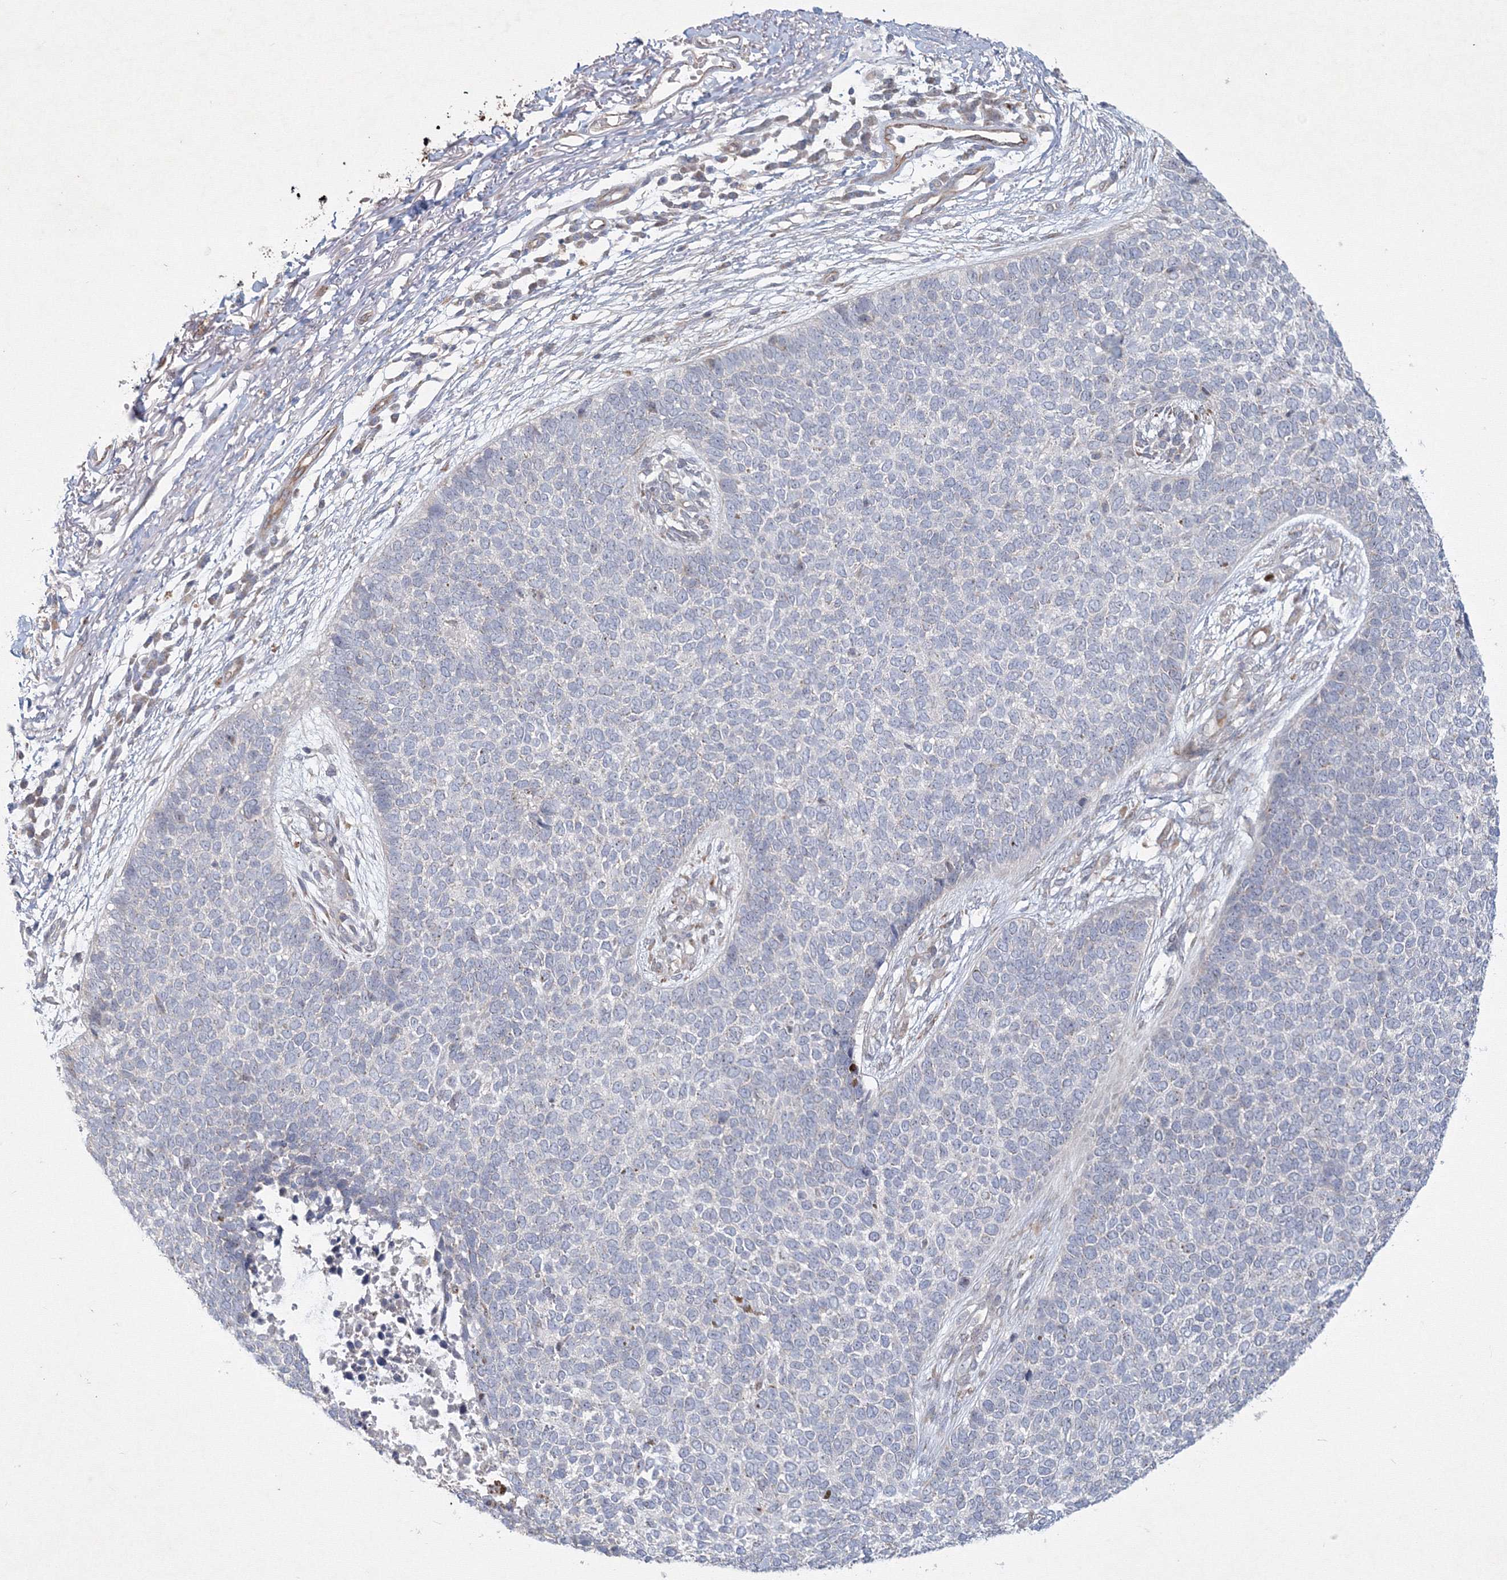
{"staining": {"intensity": "negative", "quantity": "none", "location": "none"}, "tissue": "skin cancer", "cell_type": "Tumor cells", "image_type": "cancer", "snomed": [{"axis": "morphology", "description": "Basal cell carcinoma"}, {"axis": "topography", "description": "Skin"}], "caption": "An immunohistochemistry photomicrograph of skin basal cell carcinoma is shown. There is no staining in tumor cells of skin basal cell carcinoma. Brightfield microscopy of immunohistochemistry stained with DAB (brown) and hematoxylin (blue), captured at high magnification.", "gene": "WDR49", "patient": {"sex": "female", "age": 84}}